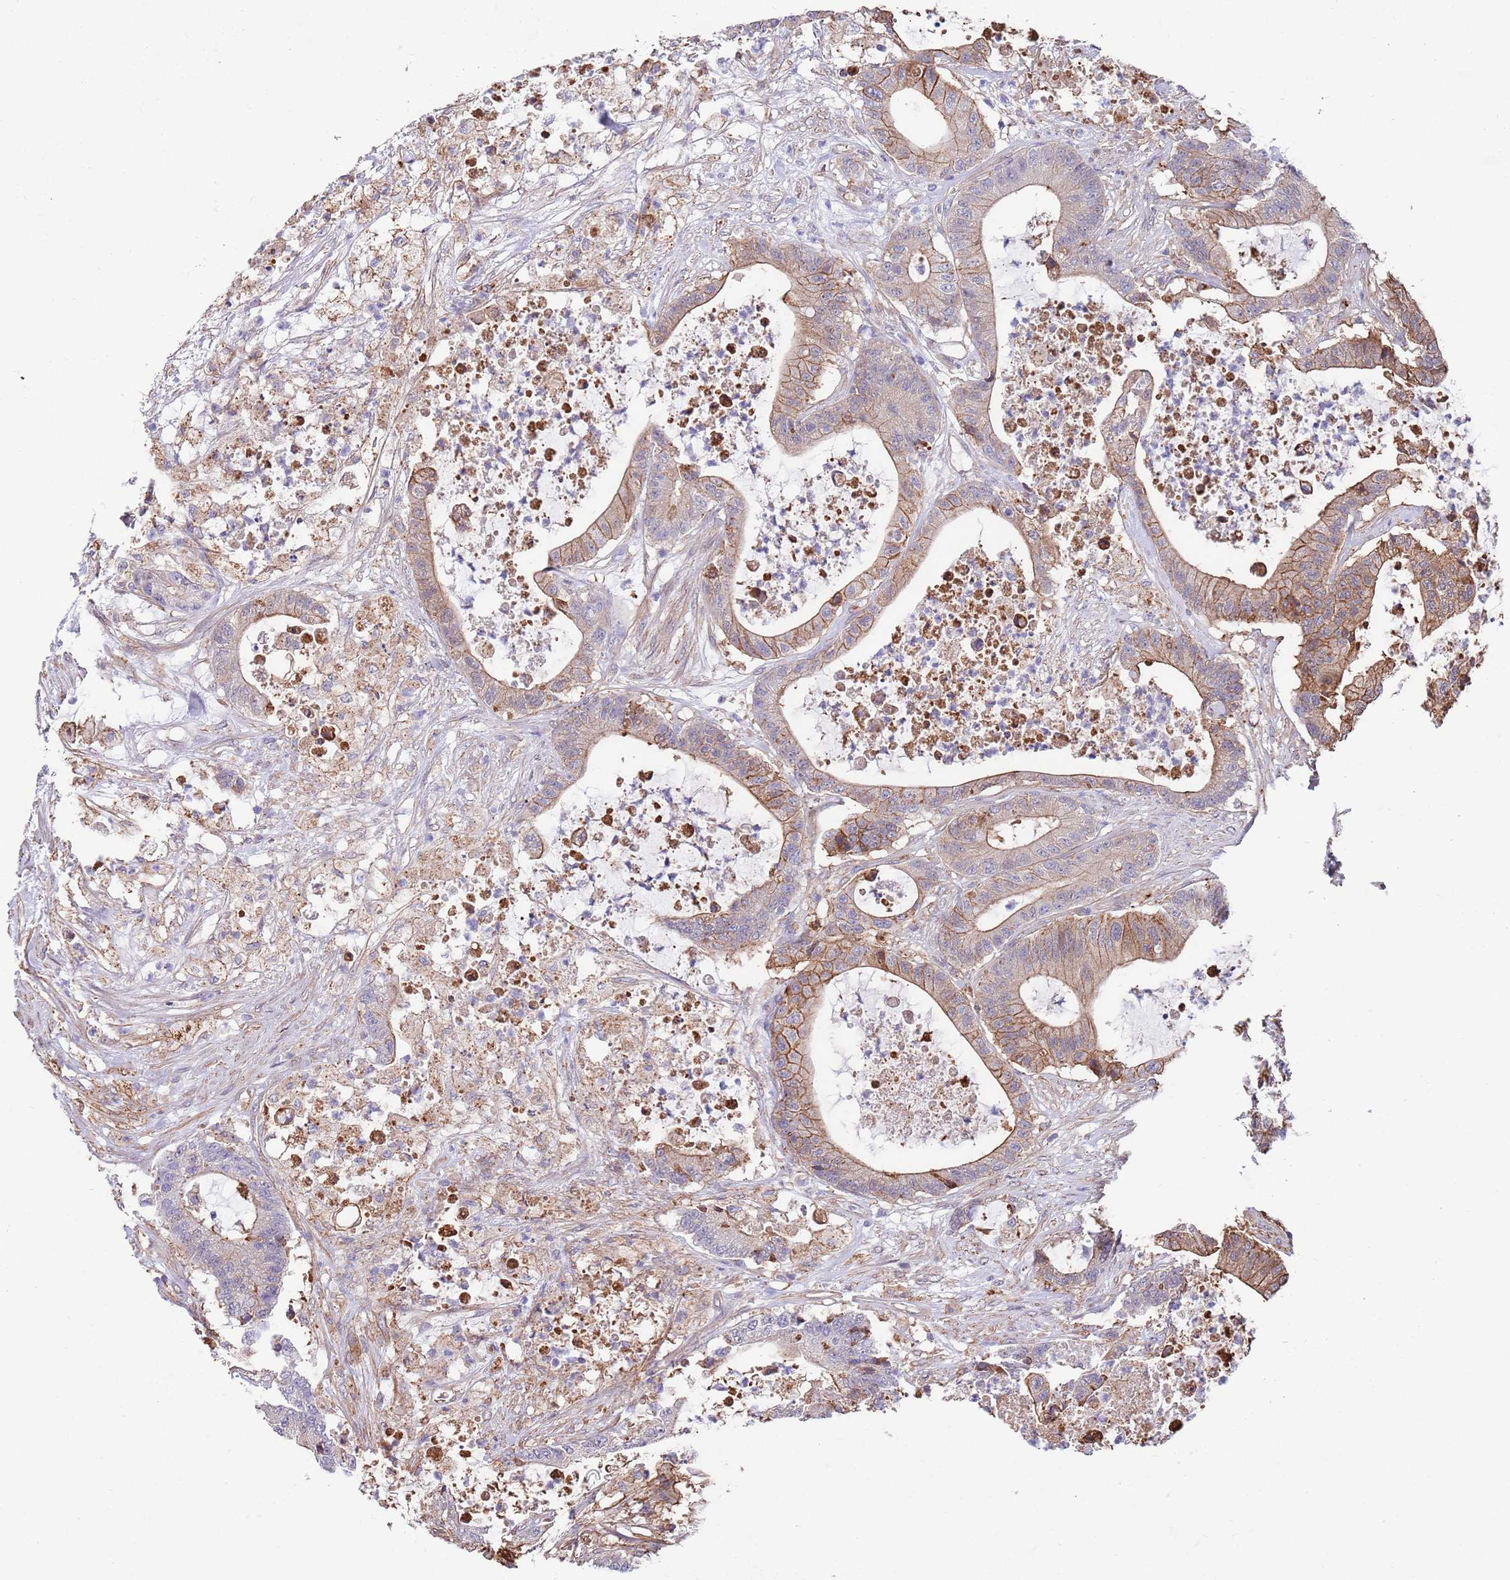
{"staining": {"intensity": "moderate", "quantity": ">75%", "location": "cytoplasmic/membranous"}, "tissue": "colorectal cancer", "cell_type": "Tumor cells", "image_type": "cancer", "snomed": [{"axis": "morphology", "description": "Adenocarcinoma, NOS"}, {"axis": "topography", "description": "Colon"}], "caption": "Protein expression analysis of colorectal cancer (adenocarcinoma) exhibits moderate cytoplasmic/membranous expression in about >75% of tumor cells. (DAB IHC, brown staining for protein, blue staining for nuclei).", "gene": "BPNT1", "patient": {"sex": "female", "age": 84}}